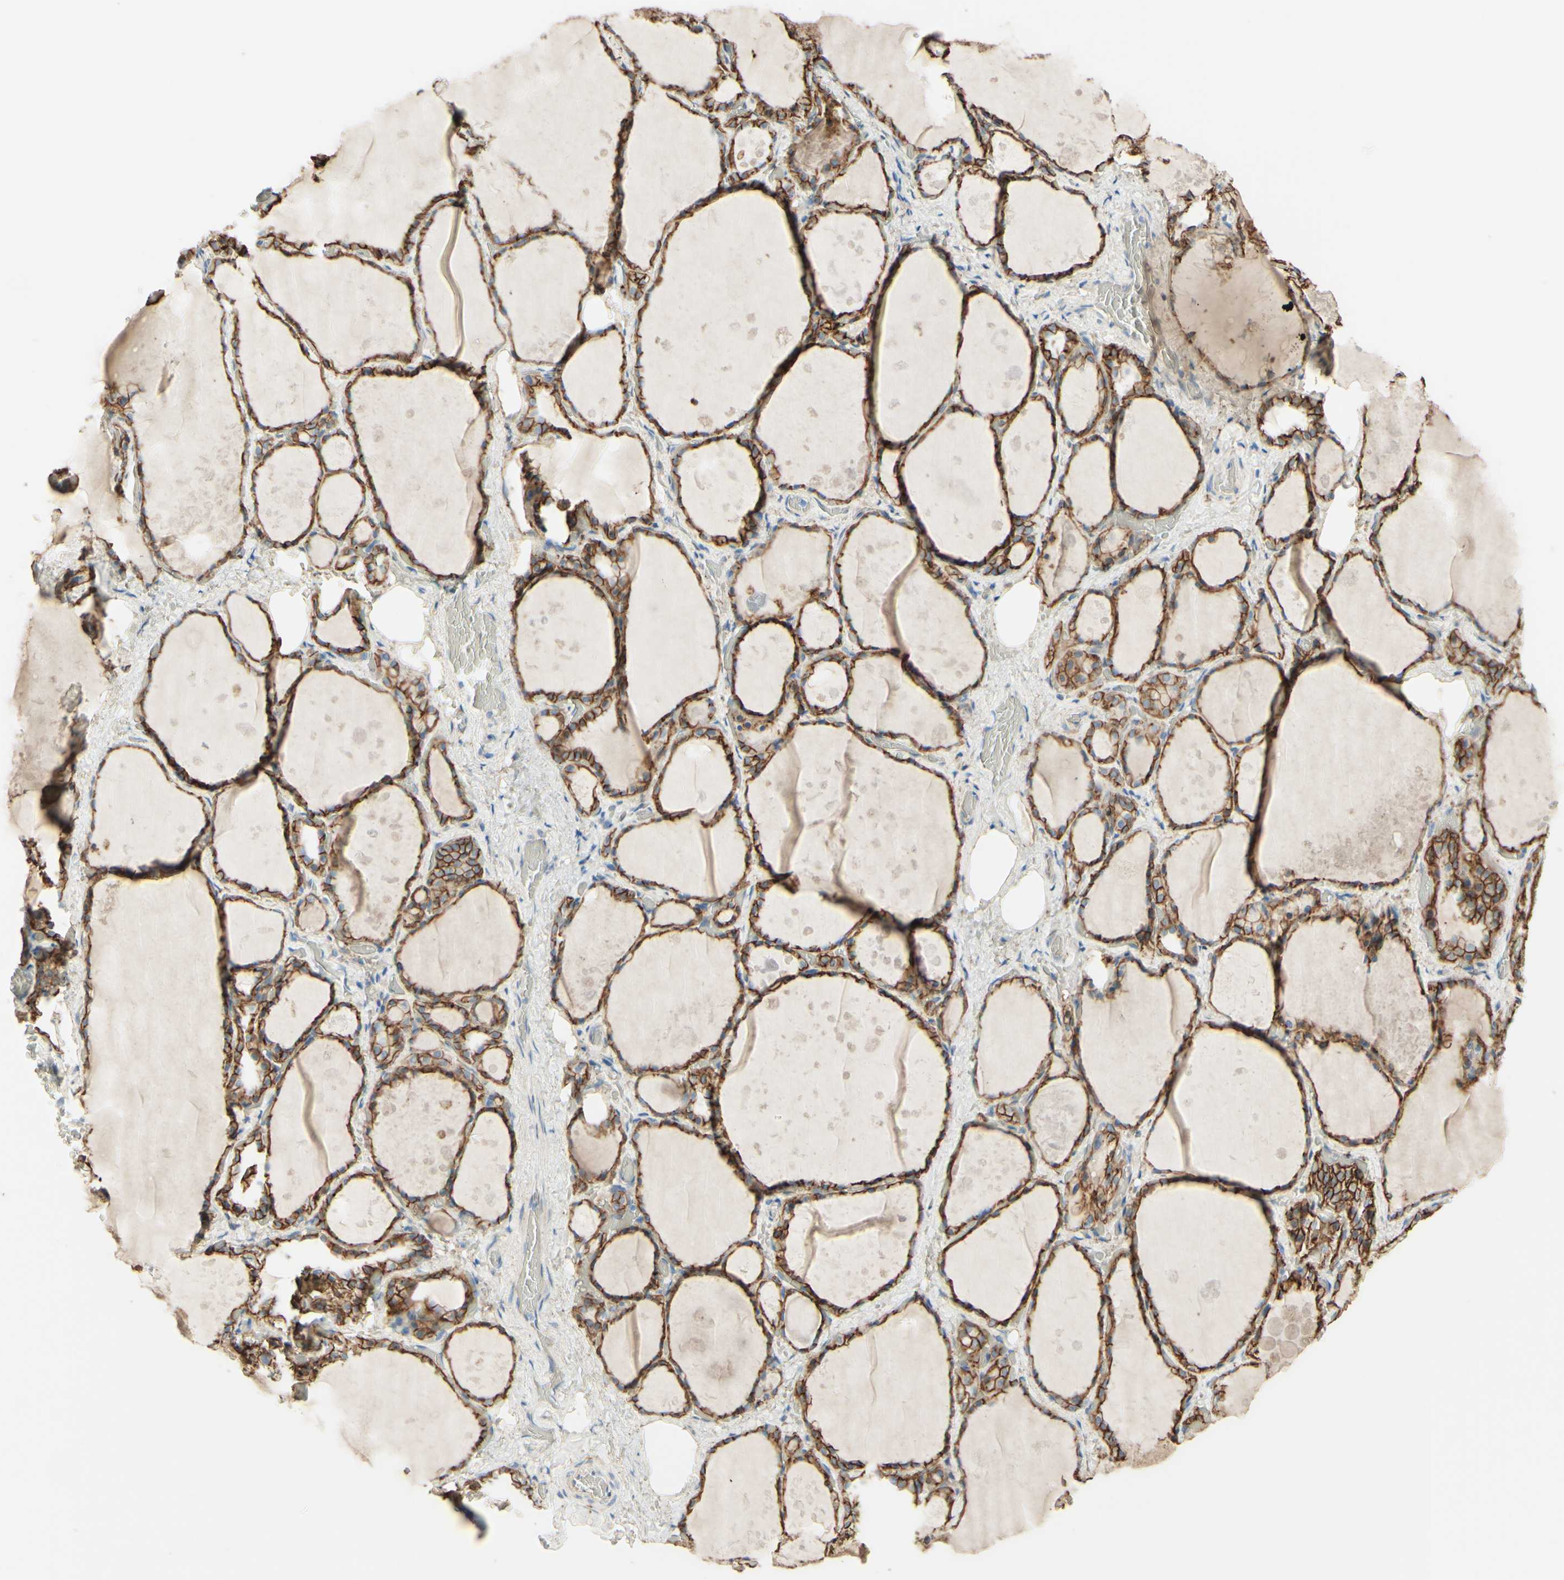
{"staining": {"intensity": "strong", "quantity": ">75%", "location": "cytoplasmic/membranous"}, "tissue": "thyroid gland", "cell_type": "Glandular cells", "image_type": "normal", "snomed": [{"axis": "morphology", "description": "Normal tissue, NOS"}, {"axis": "topography", "description": "Thyroid gland"}], "caption": "Immunohistochemical staining of normal thyroid gland displays >75% levels of strong cytoplasmic/membranous protein positivity in about >75% of glandular cells.", "gene": "RNF149", "patient": {"sex": "male", "age": 61}}